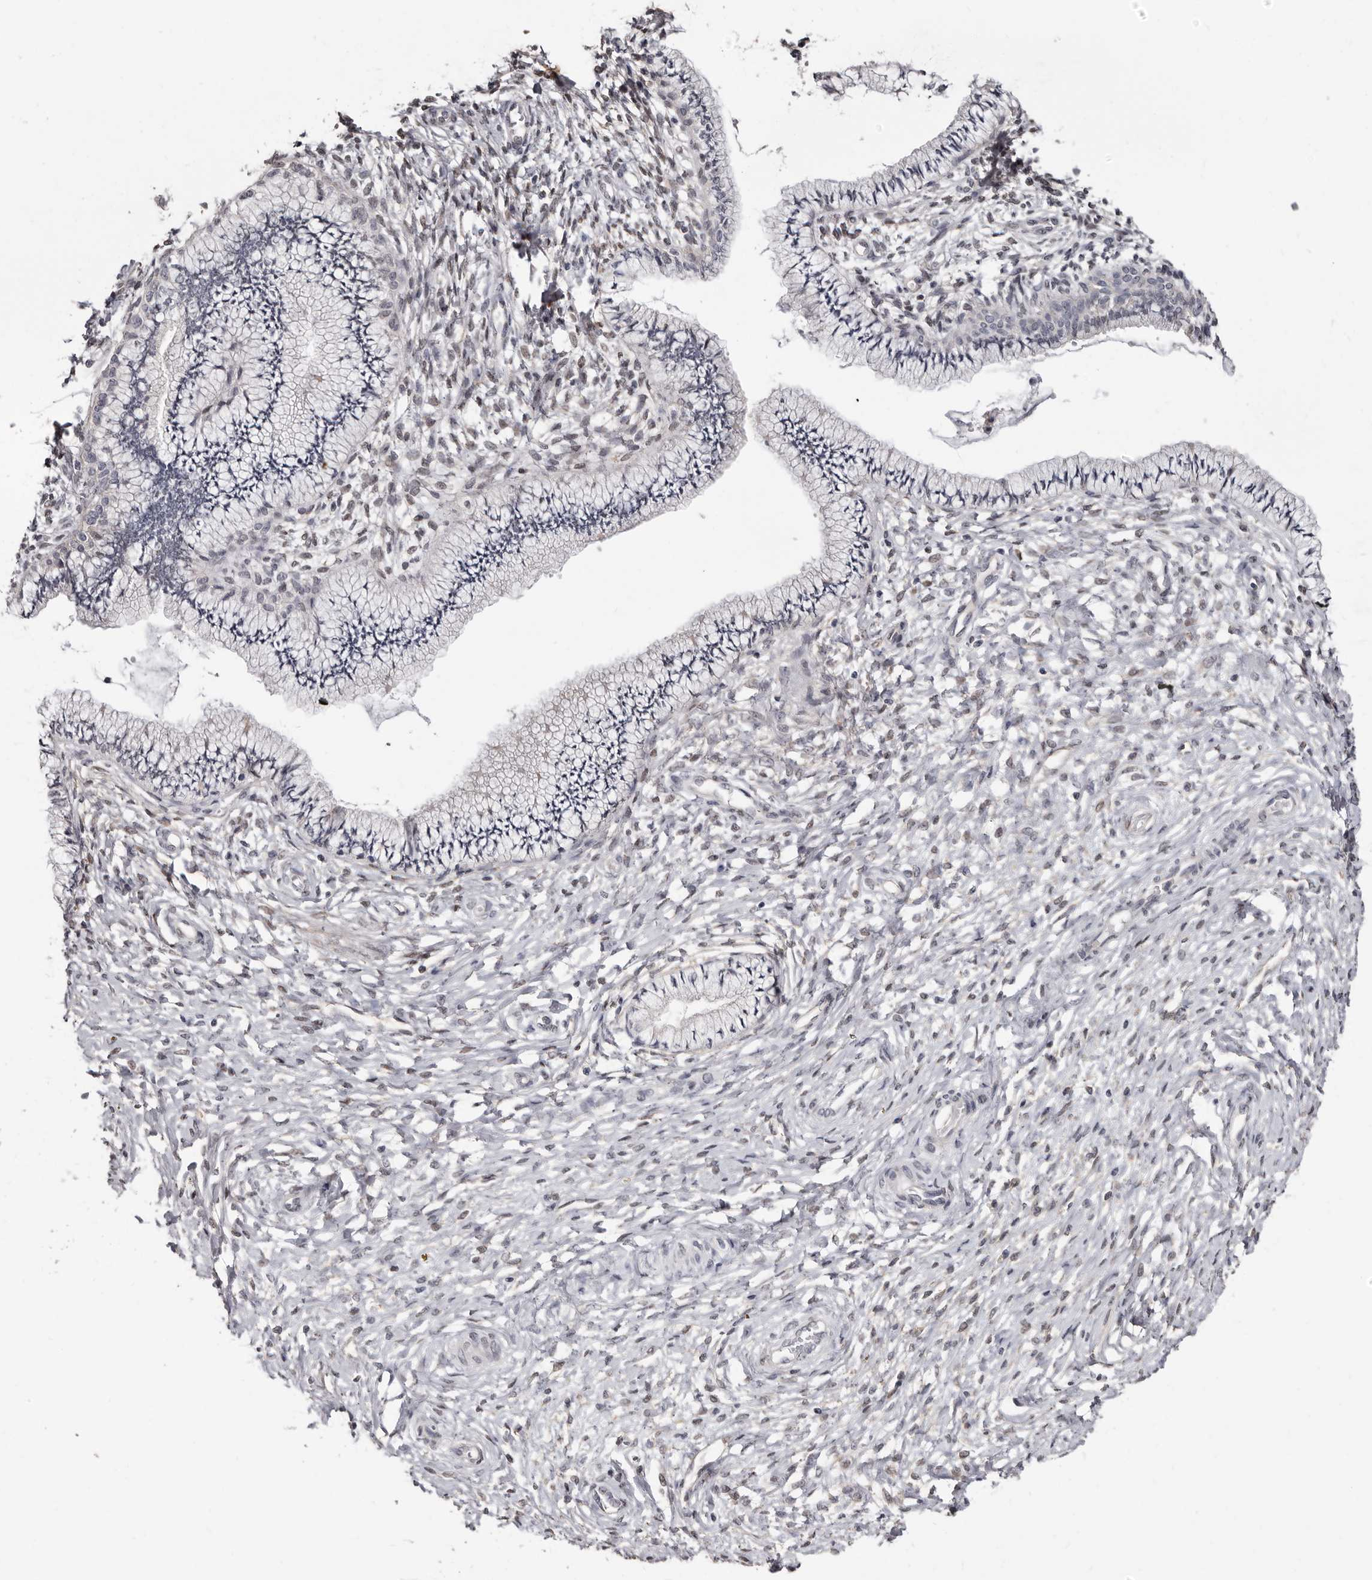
{"staining": {"intensity": "weak", "quantity": "<25%", "location": "cytoplasmic/membranous"}, "tissue": "cervix", "cell_type": "Glandular cells", "image_type": "normal", "snomed": [{"axis": "morphology", "description": "Normal tissue, NOS"}, {"axis": "topography", "description": "Cervix"}], "caption": "Immunohistochemical staining of unremarkable human cervix demonstrates no significant staining in glandular cells. (DAB (3,3'-diaminobenzidine) IHC, high magnification).", "gene": "KHDRBS2", "patient": {"sex": "female", "age": 36}}